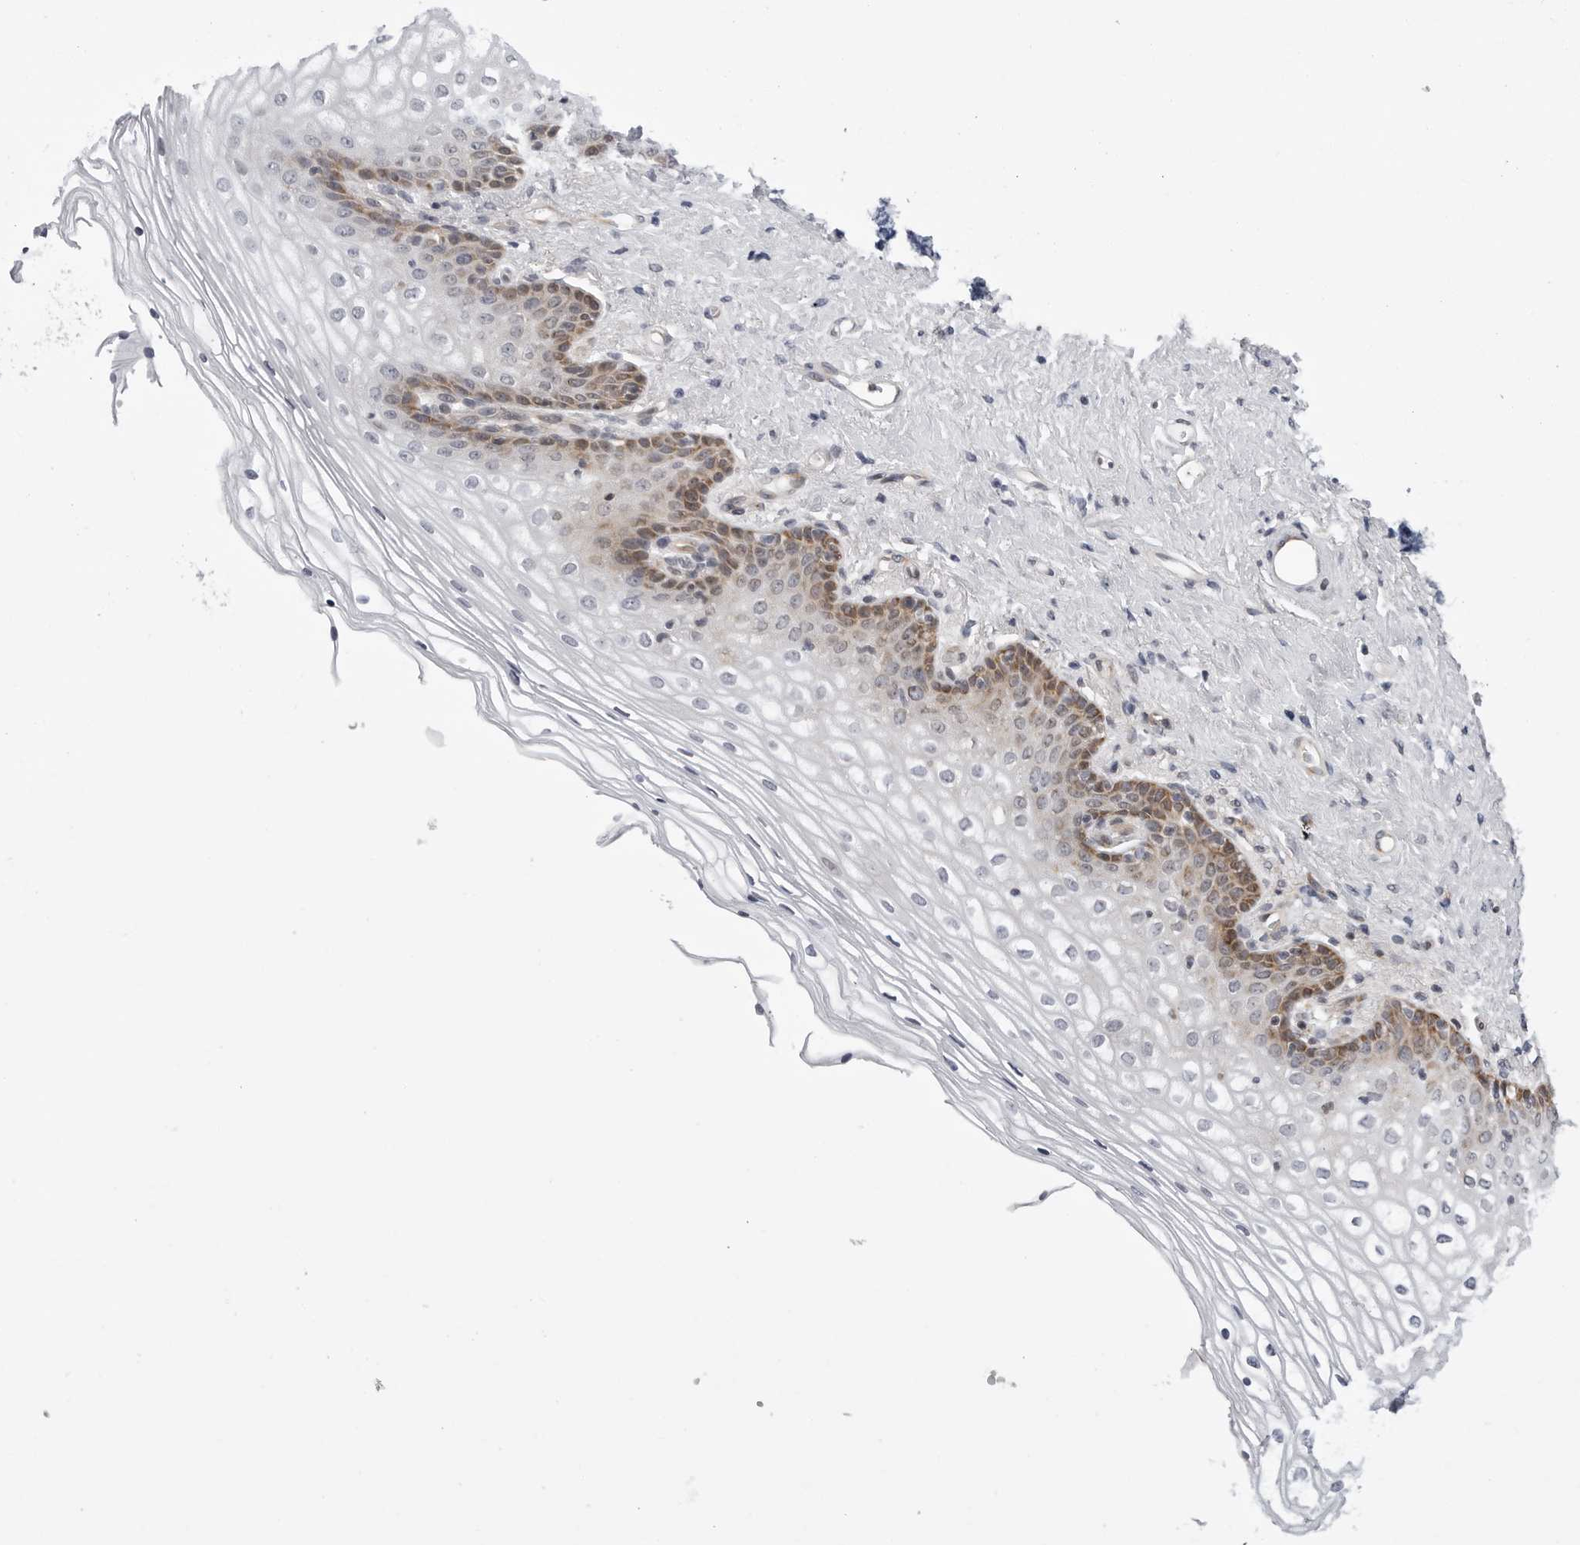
{"staining": {"intensity": "weak", "quantity": "25%-75%", "location": "cytoplasmic/membranous"}, "tissue": "vagina", "cell_type": "Squamous epithelial cells", "image_type": "normal", "snomed": [{"axis": "morphology", "description": "Normal tissue, NOS"}, {"axis": "topography", "description": "Vagina"}], "caption": "IHC micrograph of unremarkable vagina: vagina stained using IHC demonstrates low levels of weak protein expression localized specifically in the cytoplasmic/membranous of squamous epithelial cells, appearing as a cytoplasmic/membranous brown color.", "gene": "CDK20", "patient": {"sex": "female", "age": 60}}